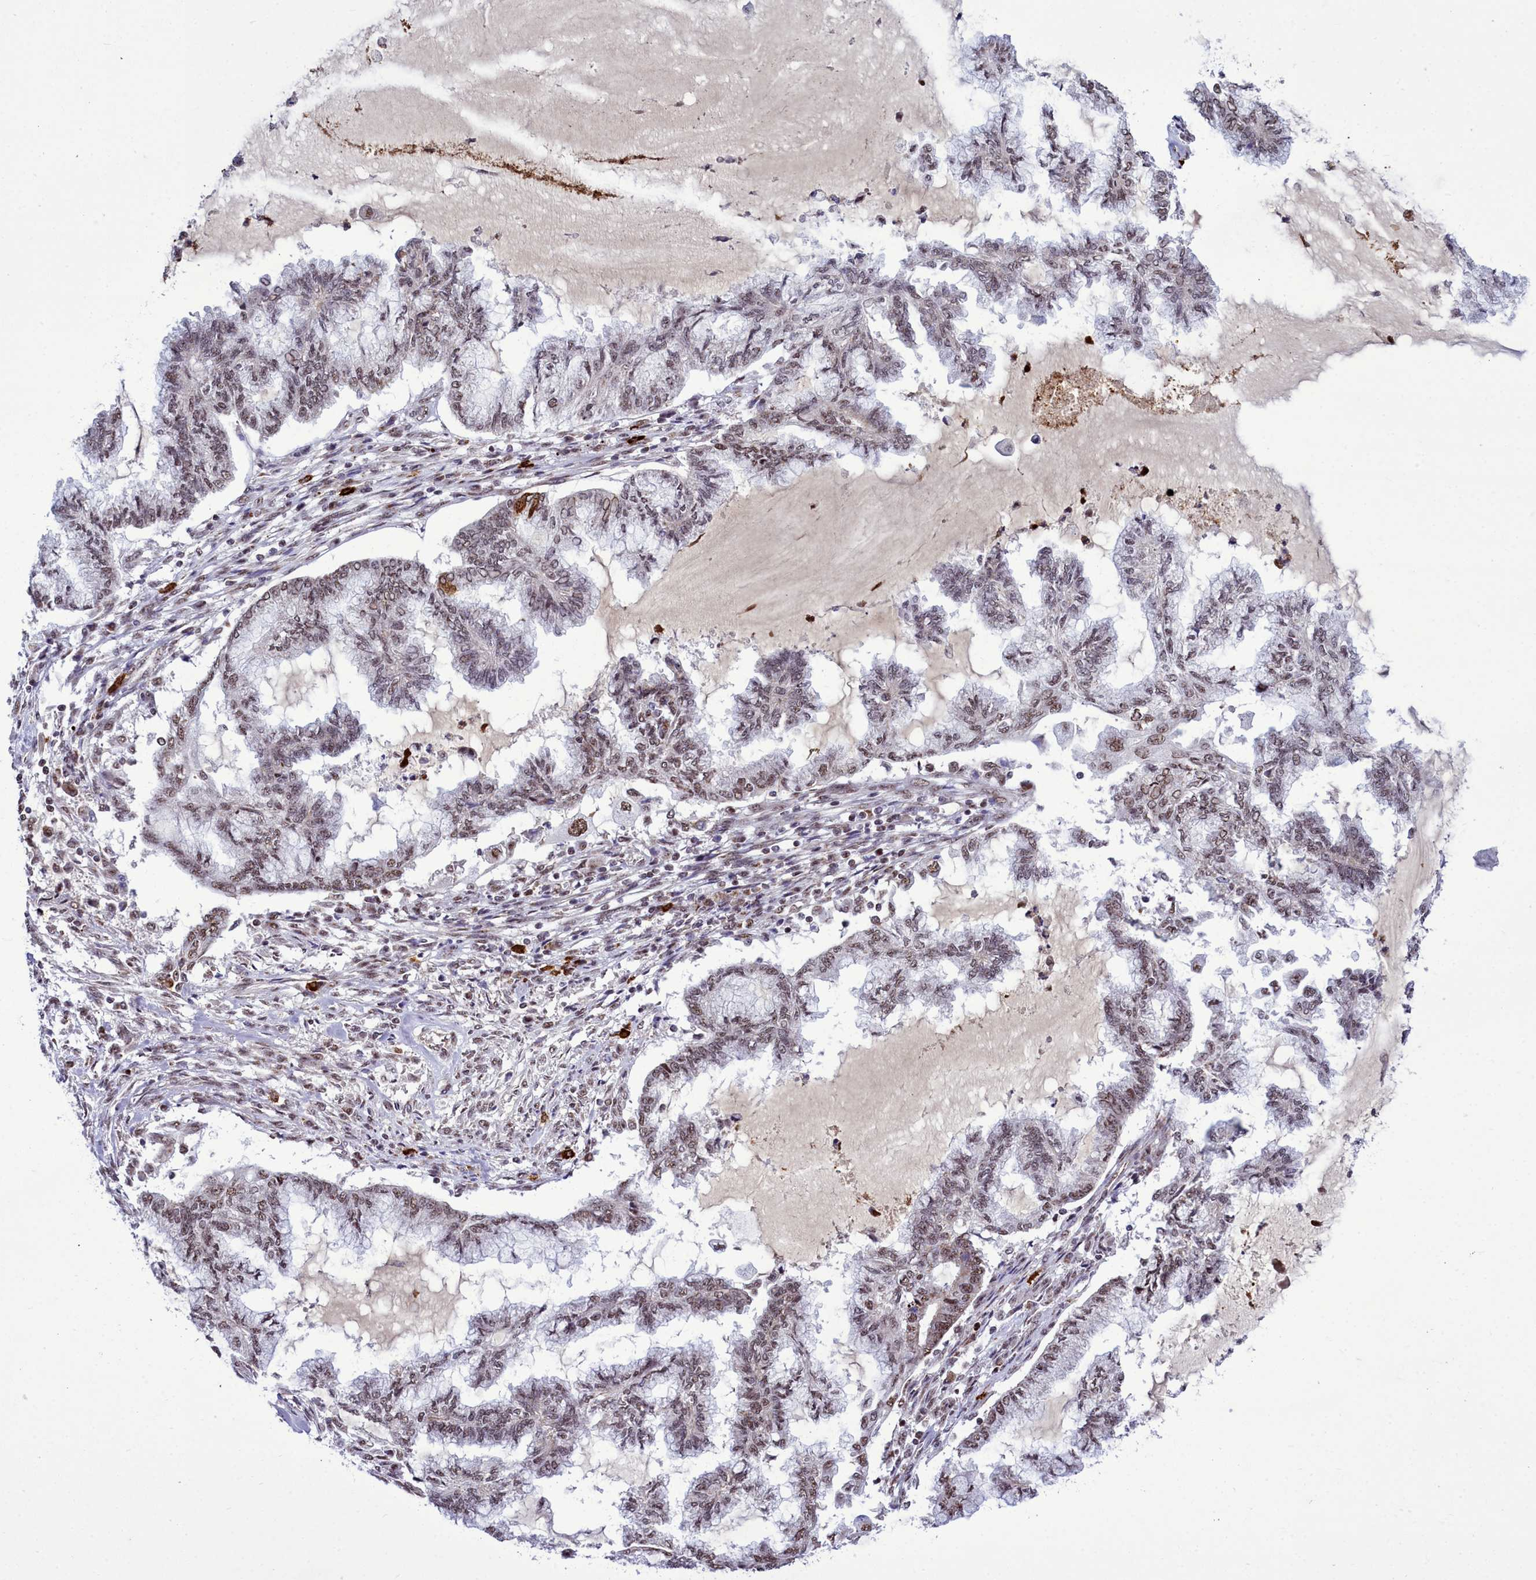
{"staining": {"intensity": "moderate", "quantity": "25%-75%", "location": "nuclear"}, "tissue": "endometrial cancer", "cell_type": "Tumor cells", "image_type": "cancer", "snomed": [{"axis": "morphology", "description": "Adenocarcinoma, NOS"}, {"axis": "topography", "description": "Endometrium"}], "caption": "Moderate nuclear positivity is appreciated in about 25%-75% of tumor cells in endometrial cancer (adenocarcinoma).", "gene": "POM121L2", "patient": {"sex": "female", "age": 86}}